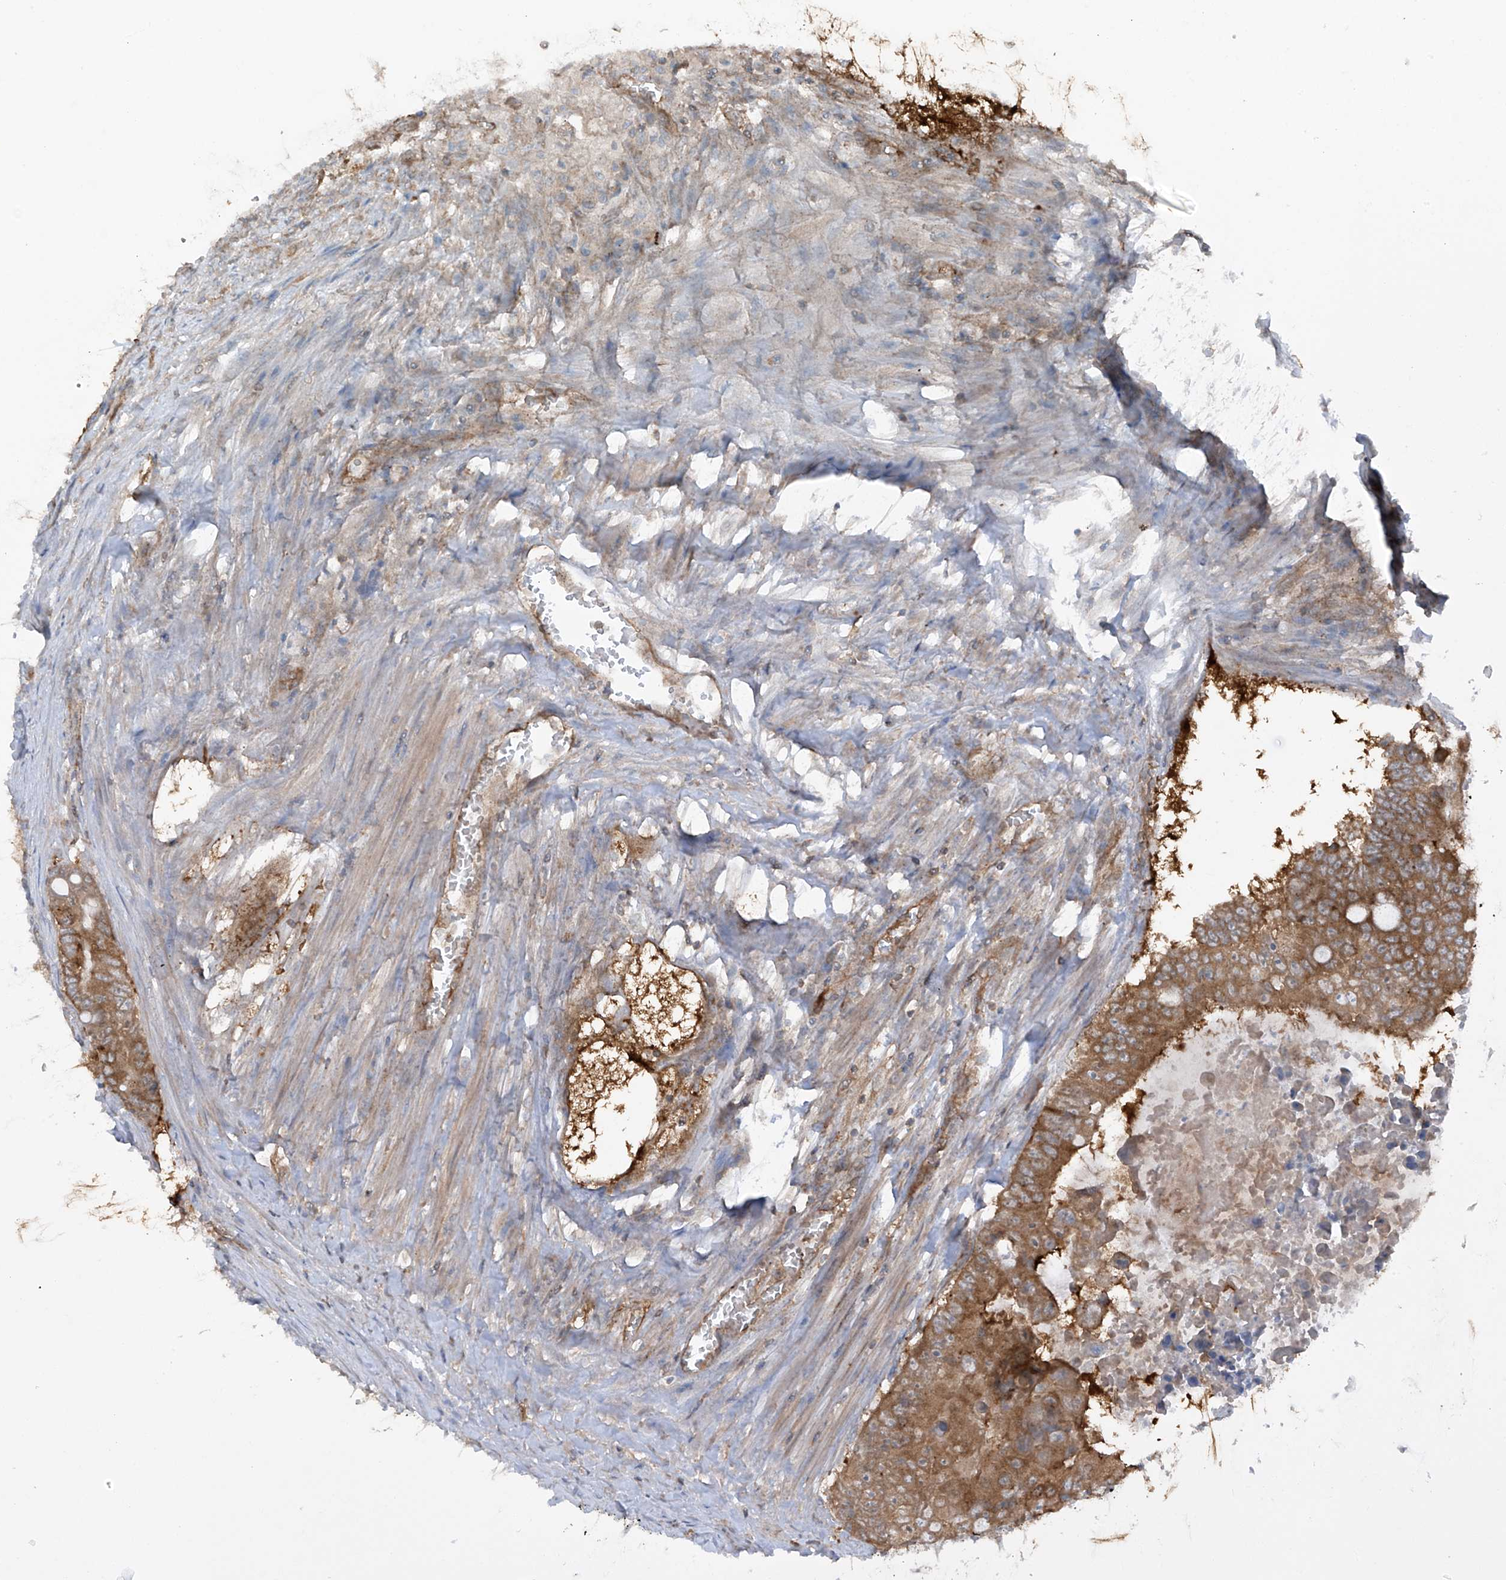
{"staining": {"intensity": "moderate", "quantity": ">75%", "location": "cytoplasmic/membranous"}, "tissue": "colorectal cancer", "cell_type": "Tumor cells", "image_type": "cancer", "snomed": [{"axis": "morphology", "description": "Adenocarcinoma, NOS"}, {"axis": "topography", "description": "Colon"}], "caption": "This is a micrograph of immunohistochemistry (IHC) staining of colorectal cancer (adenocarcinoma), which shows moderate expression in the cytoplasmic/membranous of tumor cells.", "gene": "TXNDC9", "patient": {"sex": "male", "age": 87}}